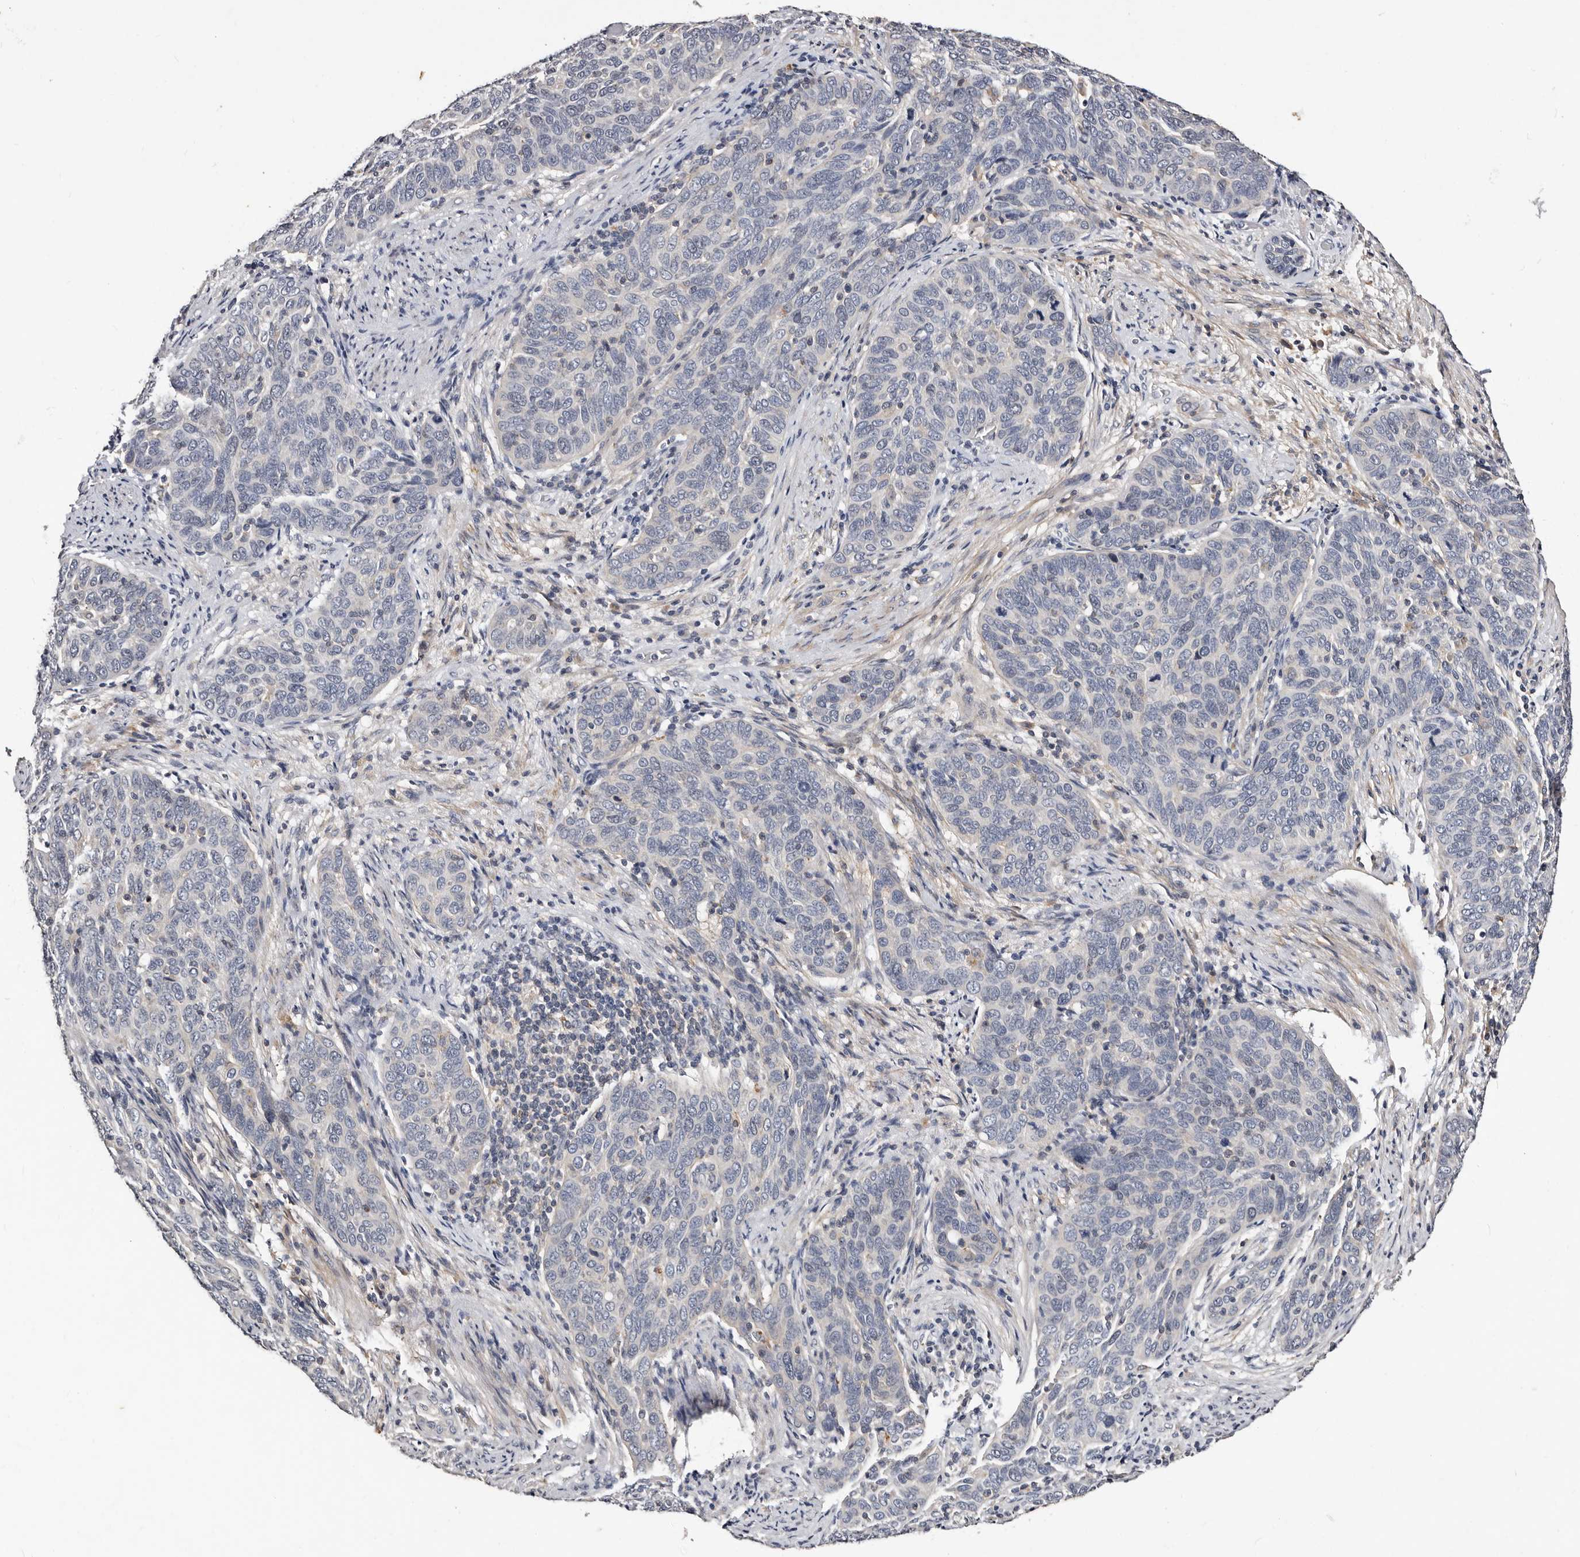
{"staining": {"intensity": "negative", "quantity": "none", "location": "none"}, "tissue": "cervical cancer", "cell_type": "Tumor cells", "image_type": "cancer", "snomed": [{"axis": "morphology", "description": "Squamous cell carcinoma, NOS"}, {"axis": "topography", "description": "Cervix"}], "caption": "Tumor cells are negative for protein expression in human cervical cancer (squamous cell carcinoma).", "gene": "MRPS33", "patient": {"sex": "female", "age": 60}}